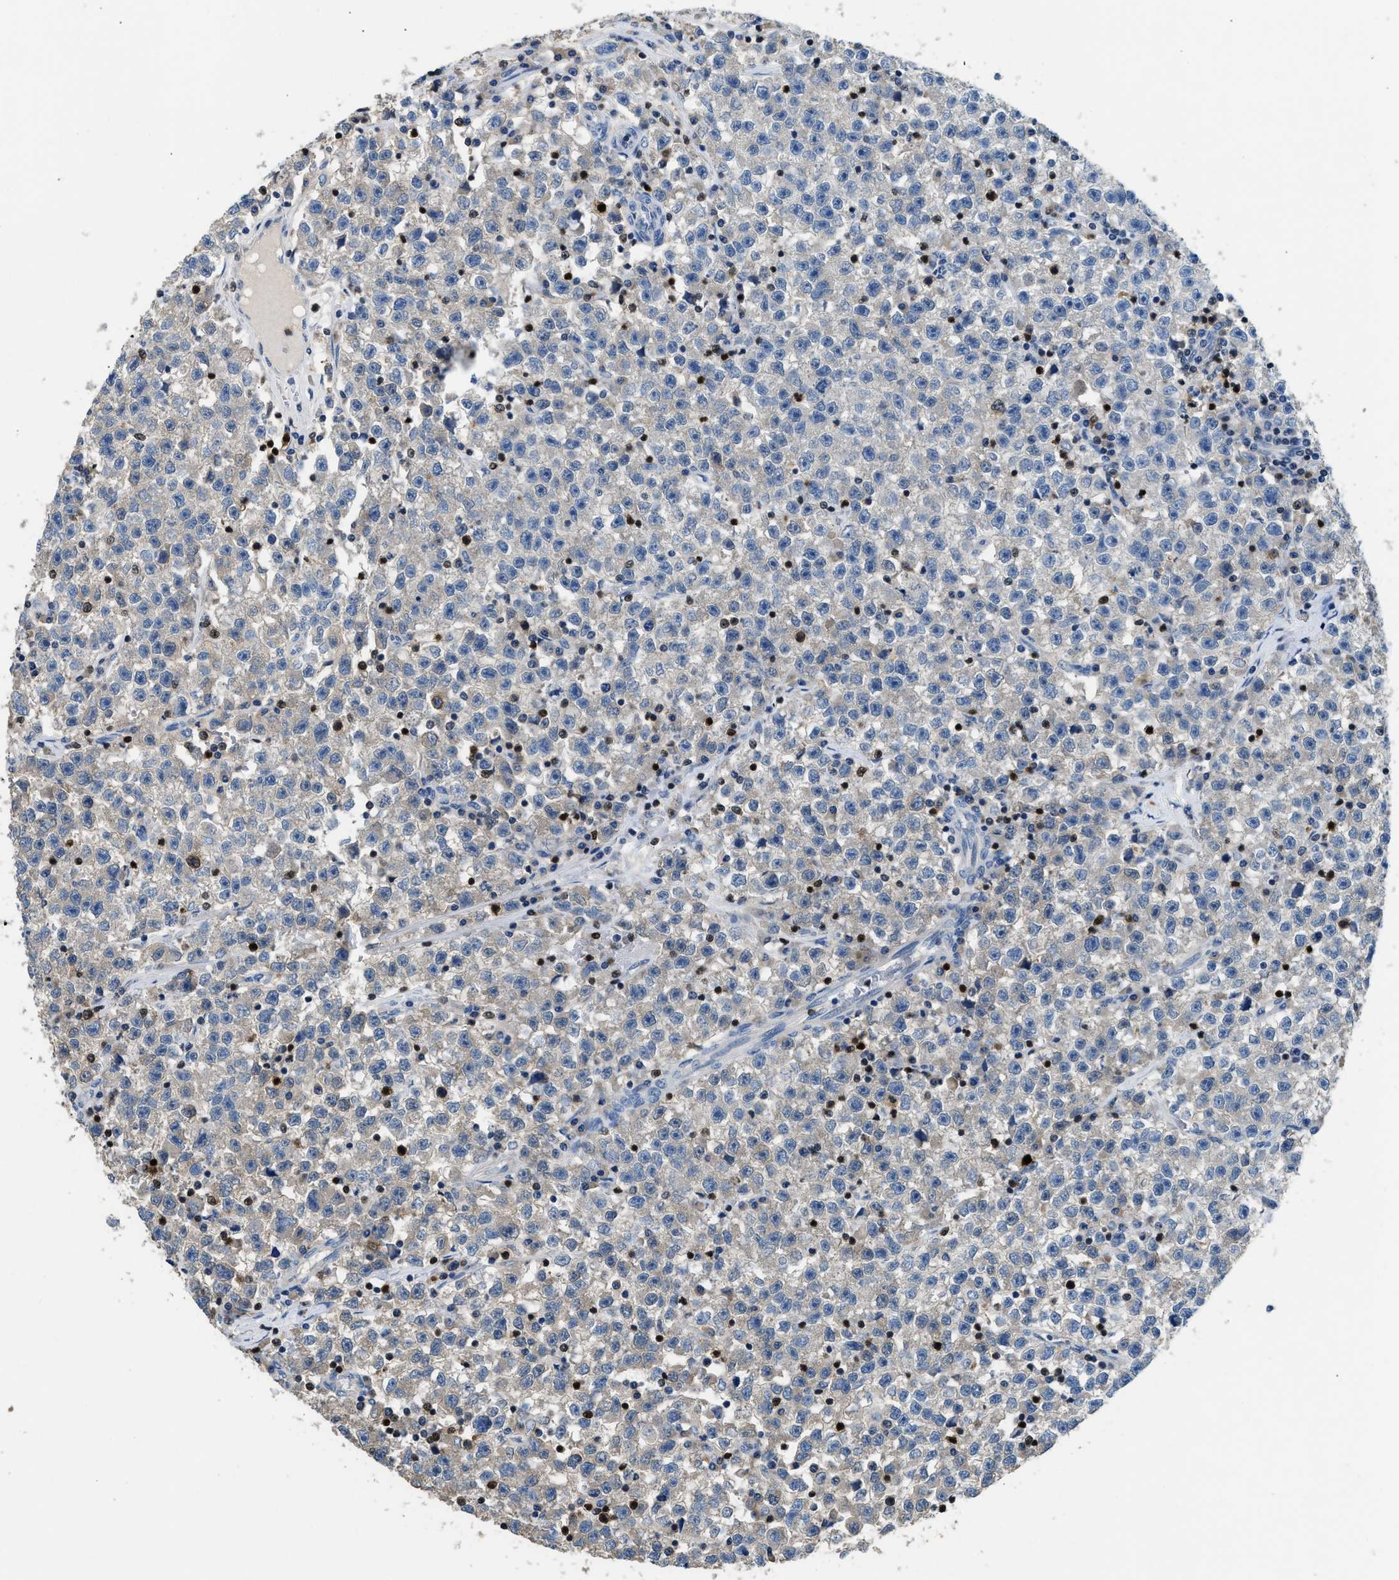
{"staining": {"intensity": "weak", "quantity": "<25%", "location": "cytoplasmic/membranous"}, "tissue": "testis cancer", "cell_type": "Tumor cells", "image_type": "cancer", "snomed": [{"axis": "morphology", "description": "Seminoma, NOS"}, {"axis": "topography", "description": "Testis"}], "caption": "IHC of human testis cancer shows no staining in tumor cells. (DAB IHC, high magnification).", "gene": "TOX", "patient": {"sex": "male", "age": 22}}